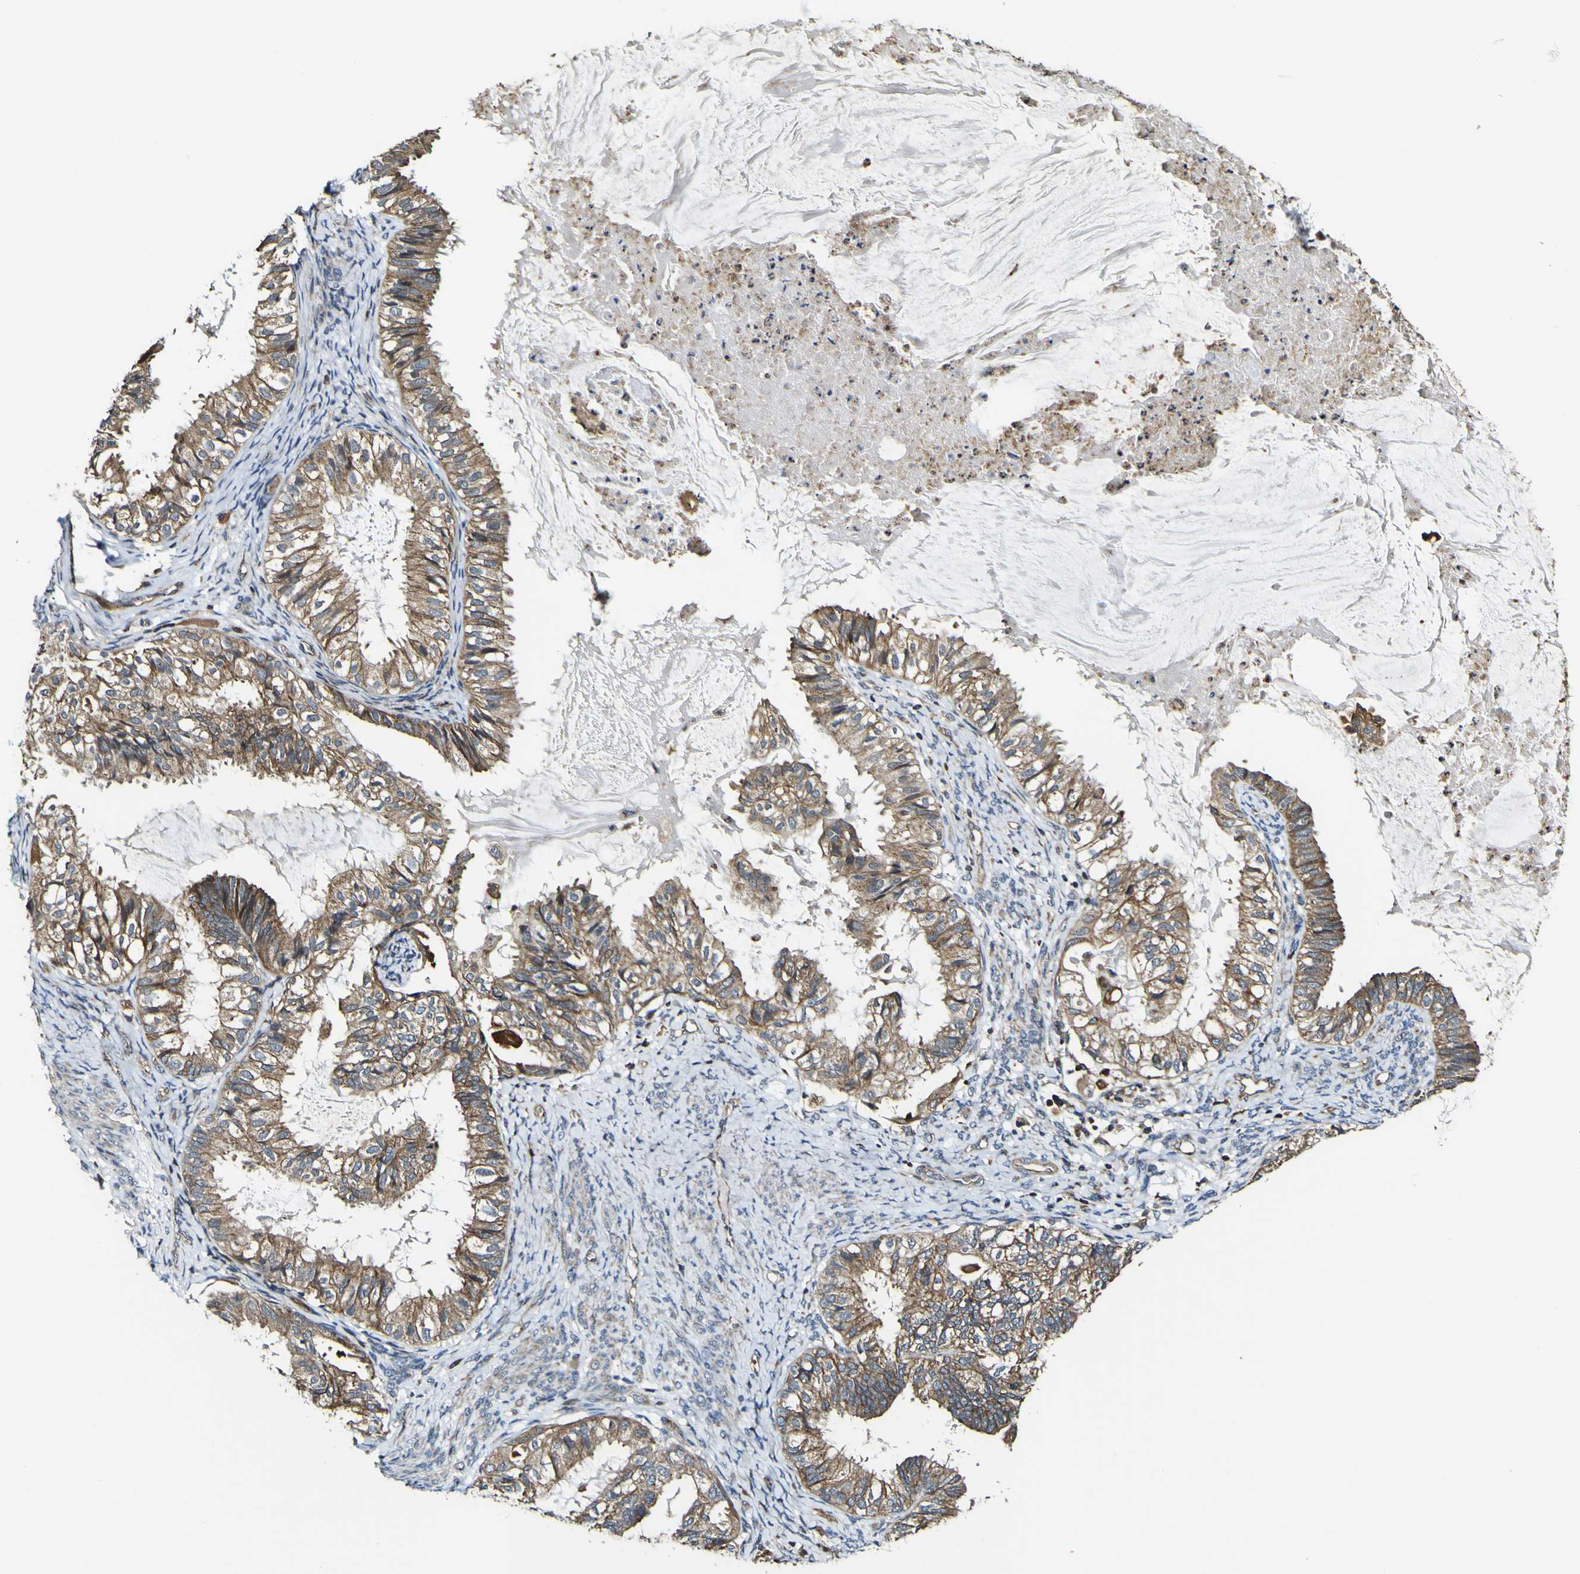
{"staining": {"intensity": "moderate", "quantity": ">75%", "location": "cytoplasmic/membranous"}, "tissue": "cervical cancer", "cell_type": "Tumor cells", "image_type": "cancer", "snomed": [{"axis": "morphology", "description": "Normal tissue, NOS"}, {"axis": "morphology", "description": "Adenocarcinoma, NOS"}, {"axis": "topography", "description": "Cervix"}, {"axis": "topography", "description": "Endometrium"}], "caption": "Human adenocarcinoma (cervical) stained with a protein marker displays moderate staining in tumor cells.", "gene": "TNIK", "patient": {"sex": "female", "age": 86}}